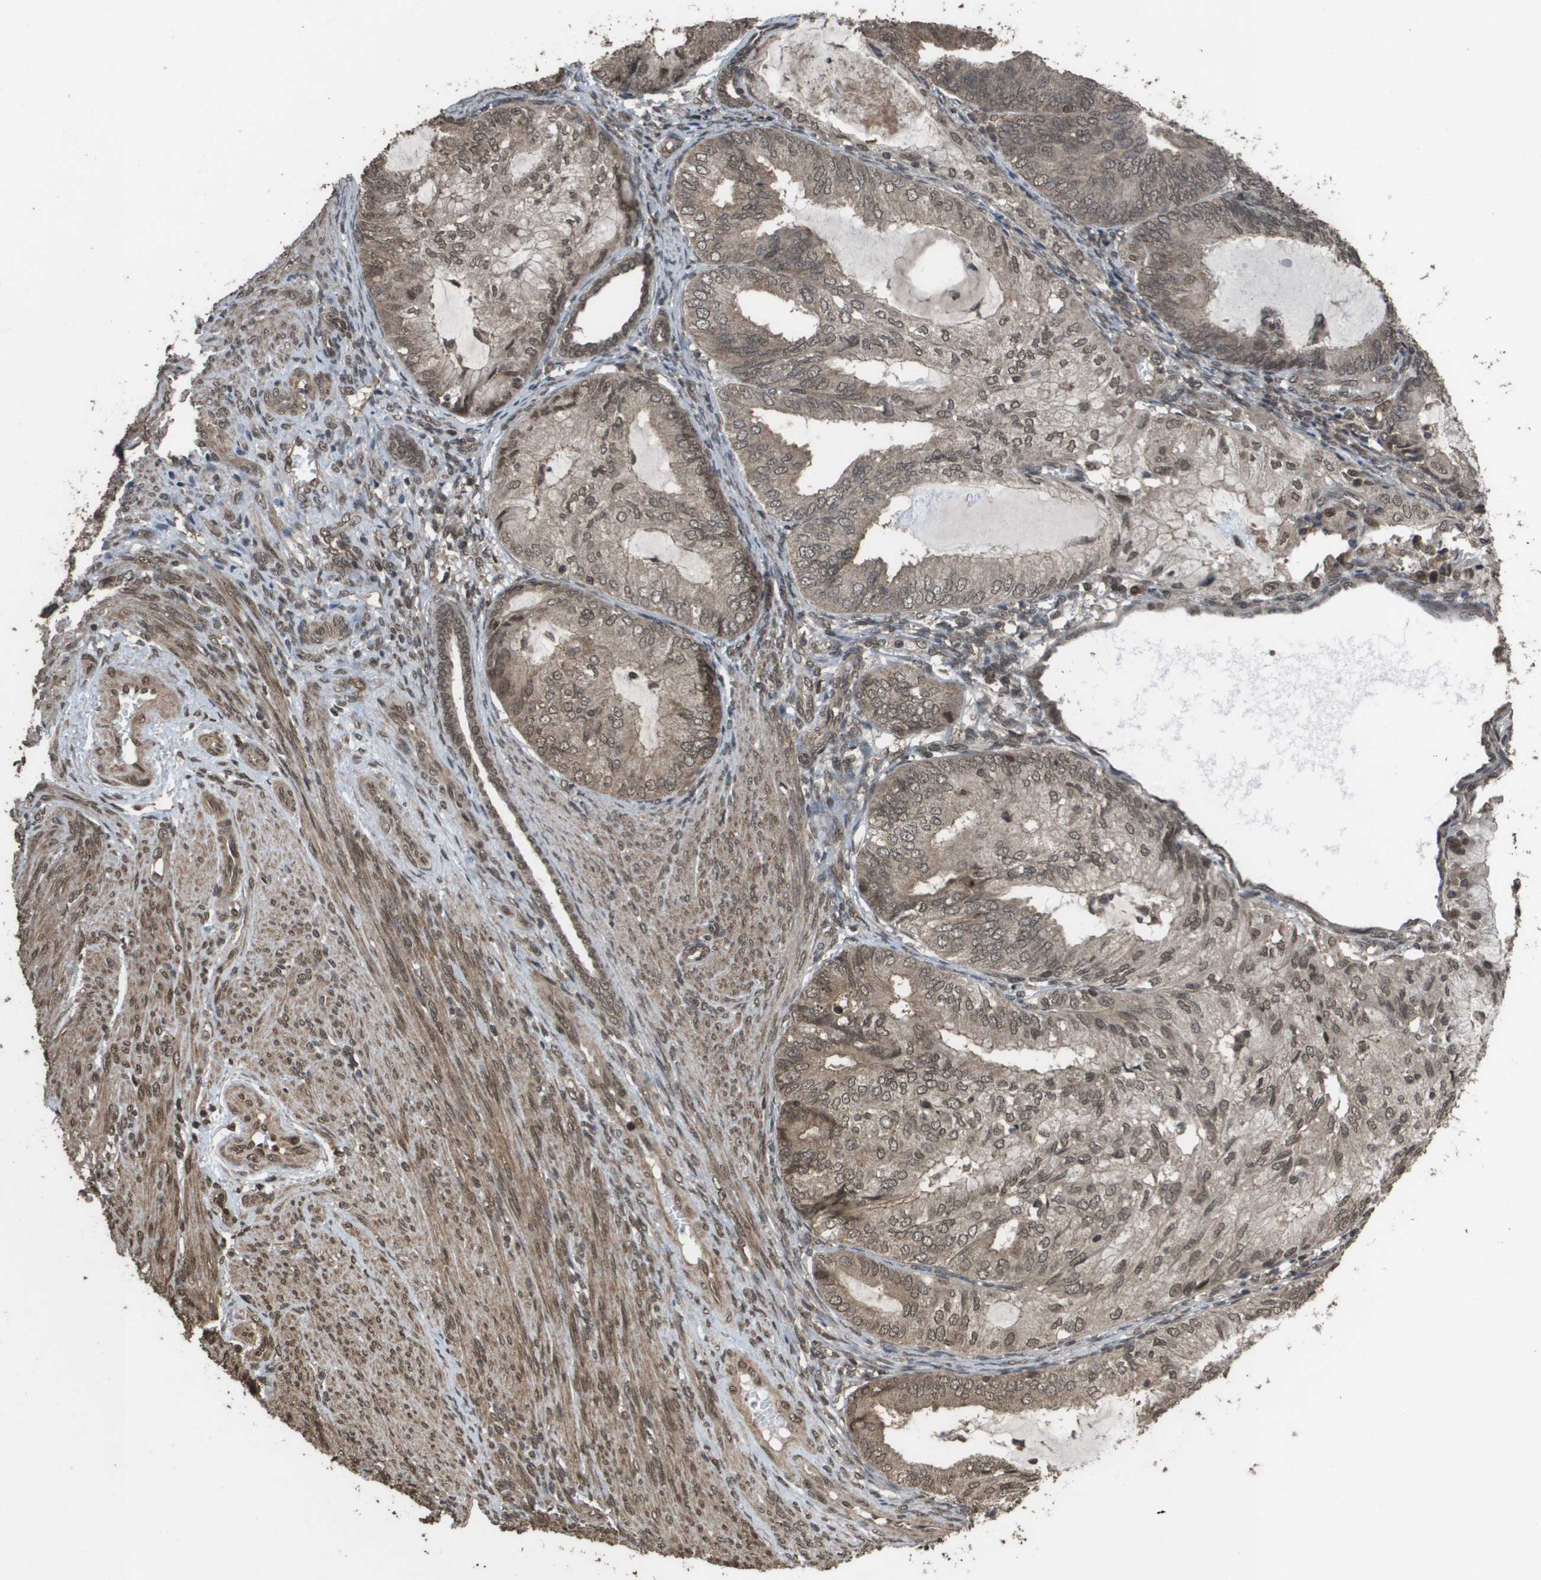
{"staining": {"intensity": "moderate", "quantity": ">75%", "location": "cytoplasmic/membranous,nuclear"}, "tissue": "endometrial cancer", "cell_type": "Tumor cells", "image_type": "cancer", "snomed": [{"axis": "morphology", "description": "Adenocarcinoma, NOS"}, {"axis": "topography", "description": "Endometrium"}], "caption": "Protein expression analysis of human endometrial adenocarcinoma reveals moderate cytoplasmic/membranous and nuclear positivity in approximately >75% of tumor cells. Immunohistochemistry stains the protein in brown and the nuclei are stained blue.", "gene": "AXIN2", "patient": {"sex": "female", "age": 81}}